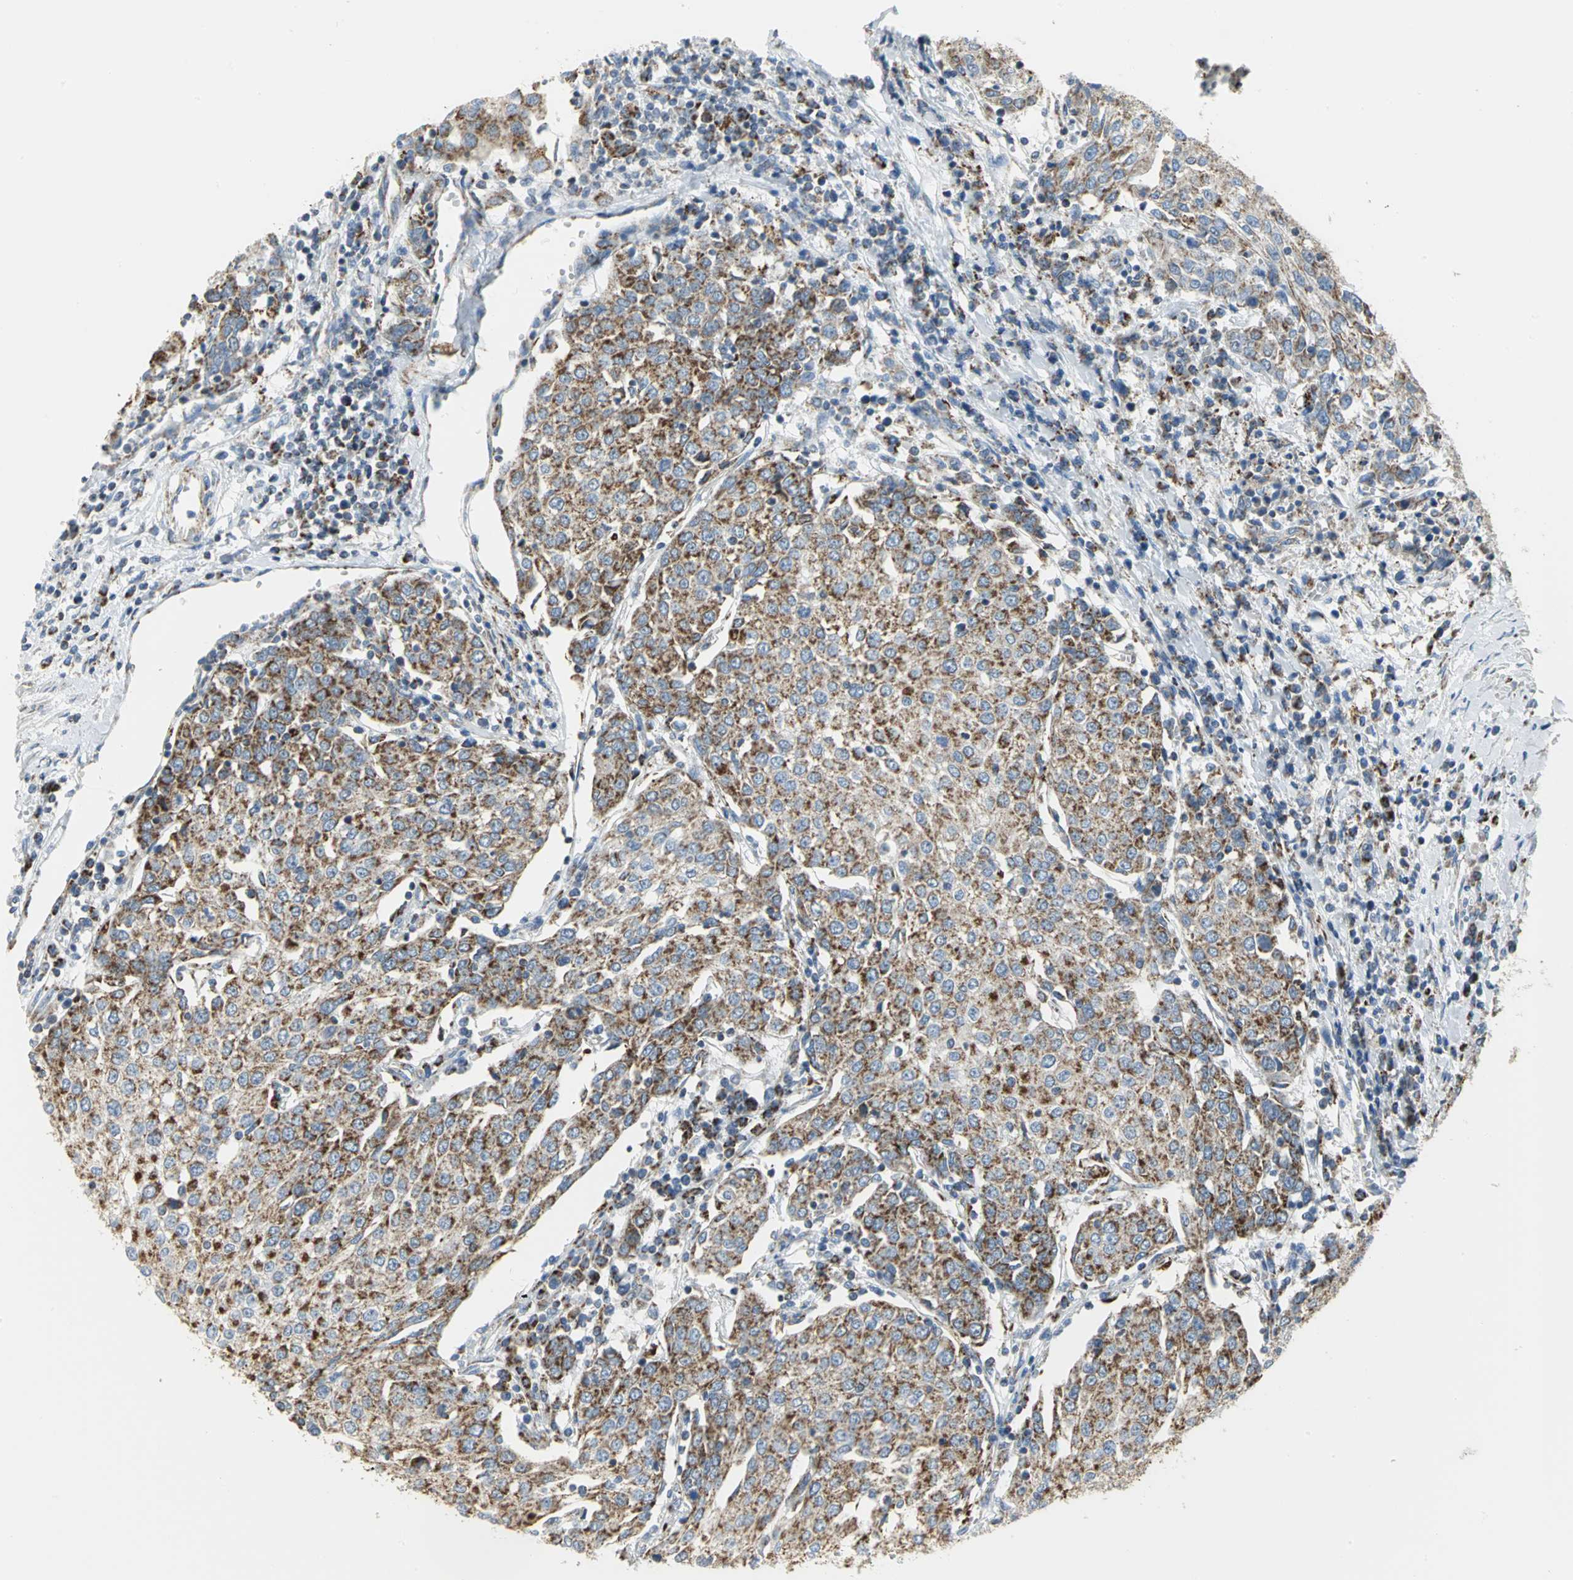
{"staining": {"intensity": "moderate", "quantity": ">75%", "location": "cytoplasmic/membranous"}, "tissue": "urothelial cancer", "cell_type": "Tumor cells", "image_type": "cancer", "snomed": [{"axis": "morphology", "description": "Urothelial carcinoma, High grade"}, {"axis": "topography", "description": "Urinary bladder"}], "caption": "IHC histopathology image of neoplastic tissue: high-grade urothelial carcinoma stained using immunohistochemistry exhibits medium levels of moderate protein expression localized specifically in the cytoplasmic/membranous of tumor cells, appearing as a cytoplasmic/membranous brown color.", "gene": "NTRK1", "patient": {"sex": "female", "age": 85}}